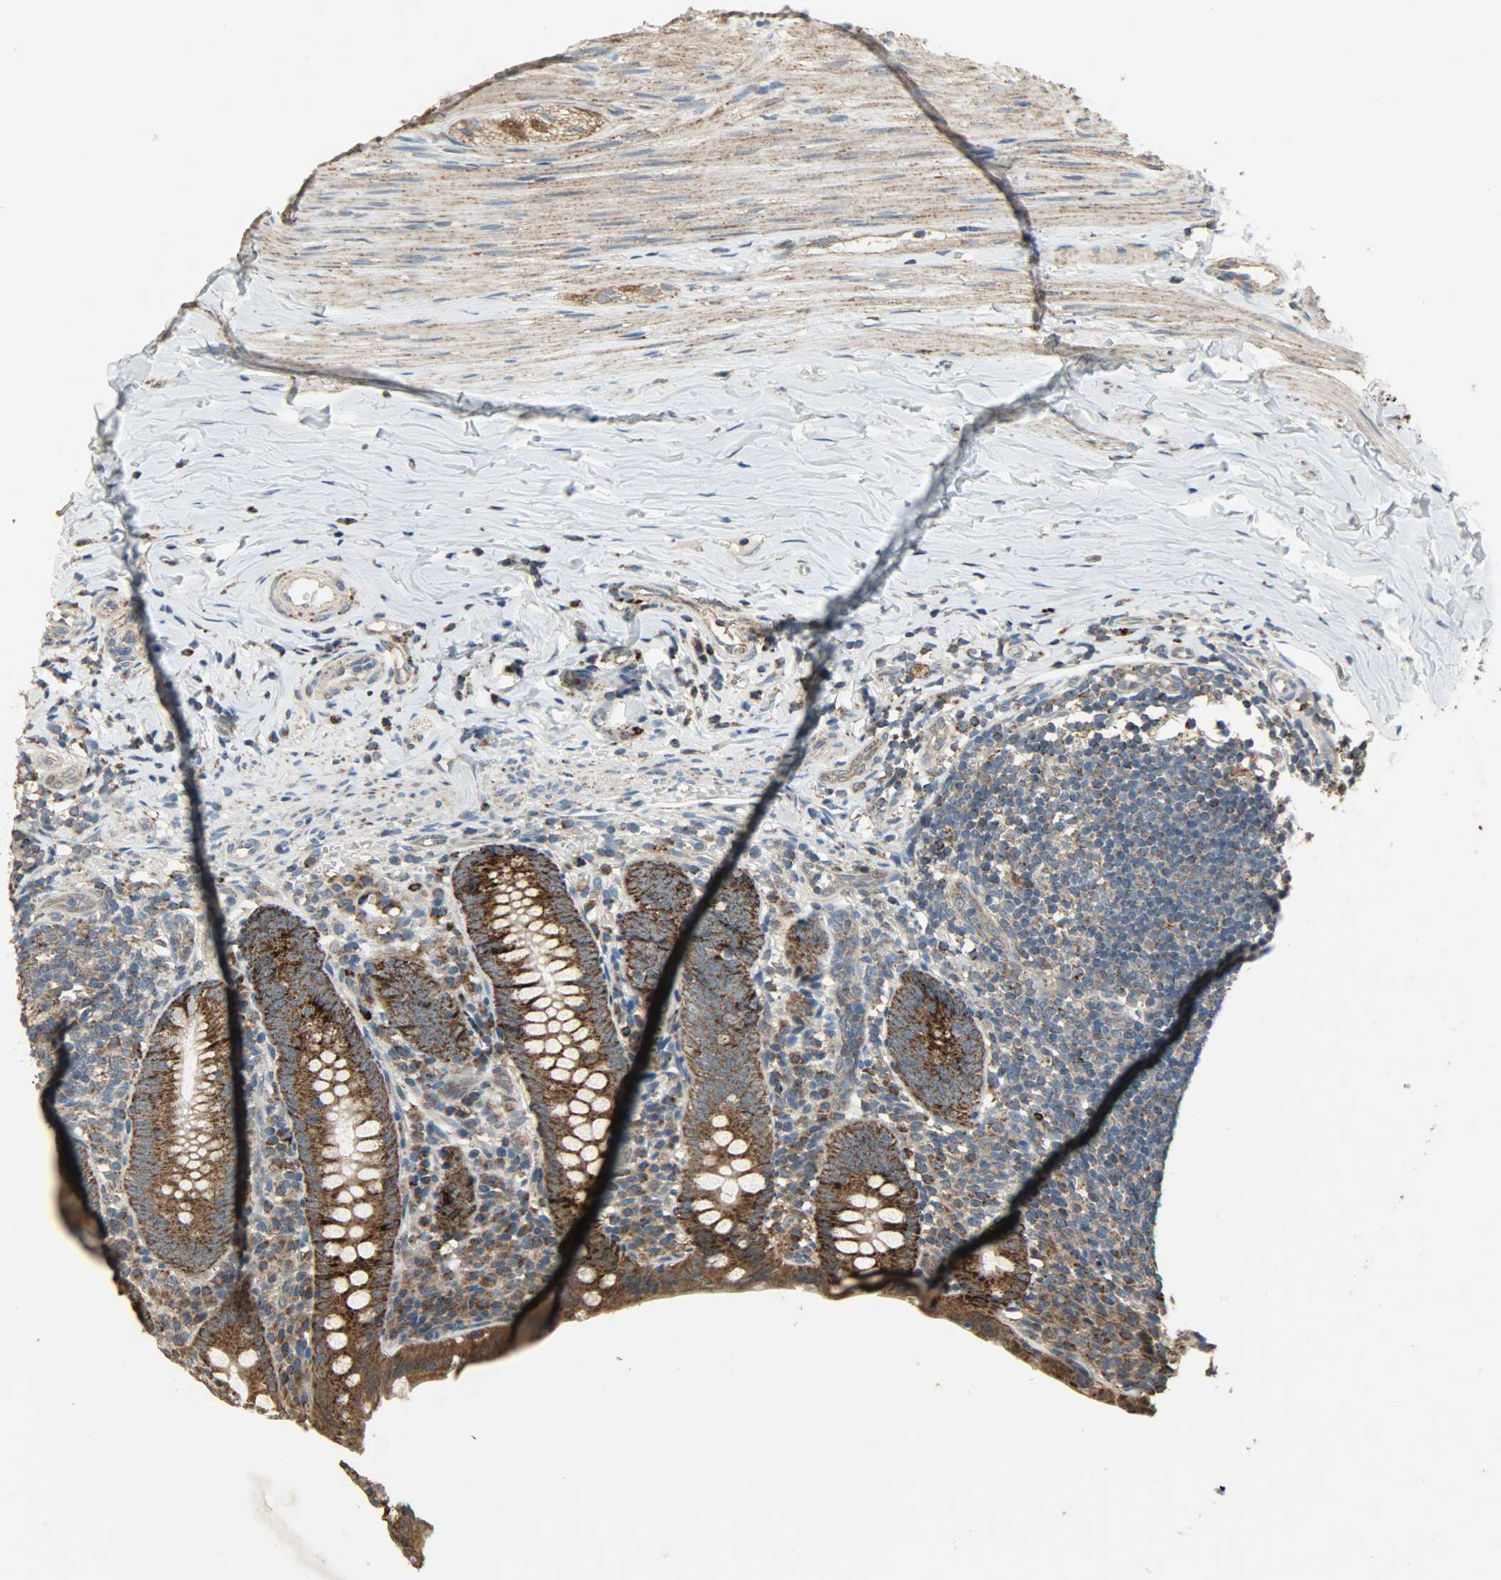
{"staining": {"intensity": "strong", "quantity": ">75%", "location": "cytoplasmic/membranous"}, "tissue": "appendix", "cell_type": "Glandular cells", "image_type": "normal", "snomed": [{"axis": "morphology", "description": "Normal tissue, NOS"}, {"axis": "topography", "description": "Appendix"}], "caption": "Strong cytoplasmic/membranous positivity for a protein is appreciated in approximately >75% of glandular cells of benign appendix using IHC.", "gene": "AMT", "patient": {"sex": "female", "age": 10}}